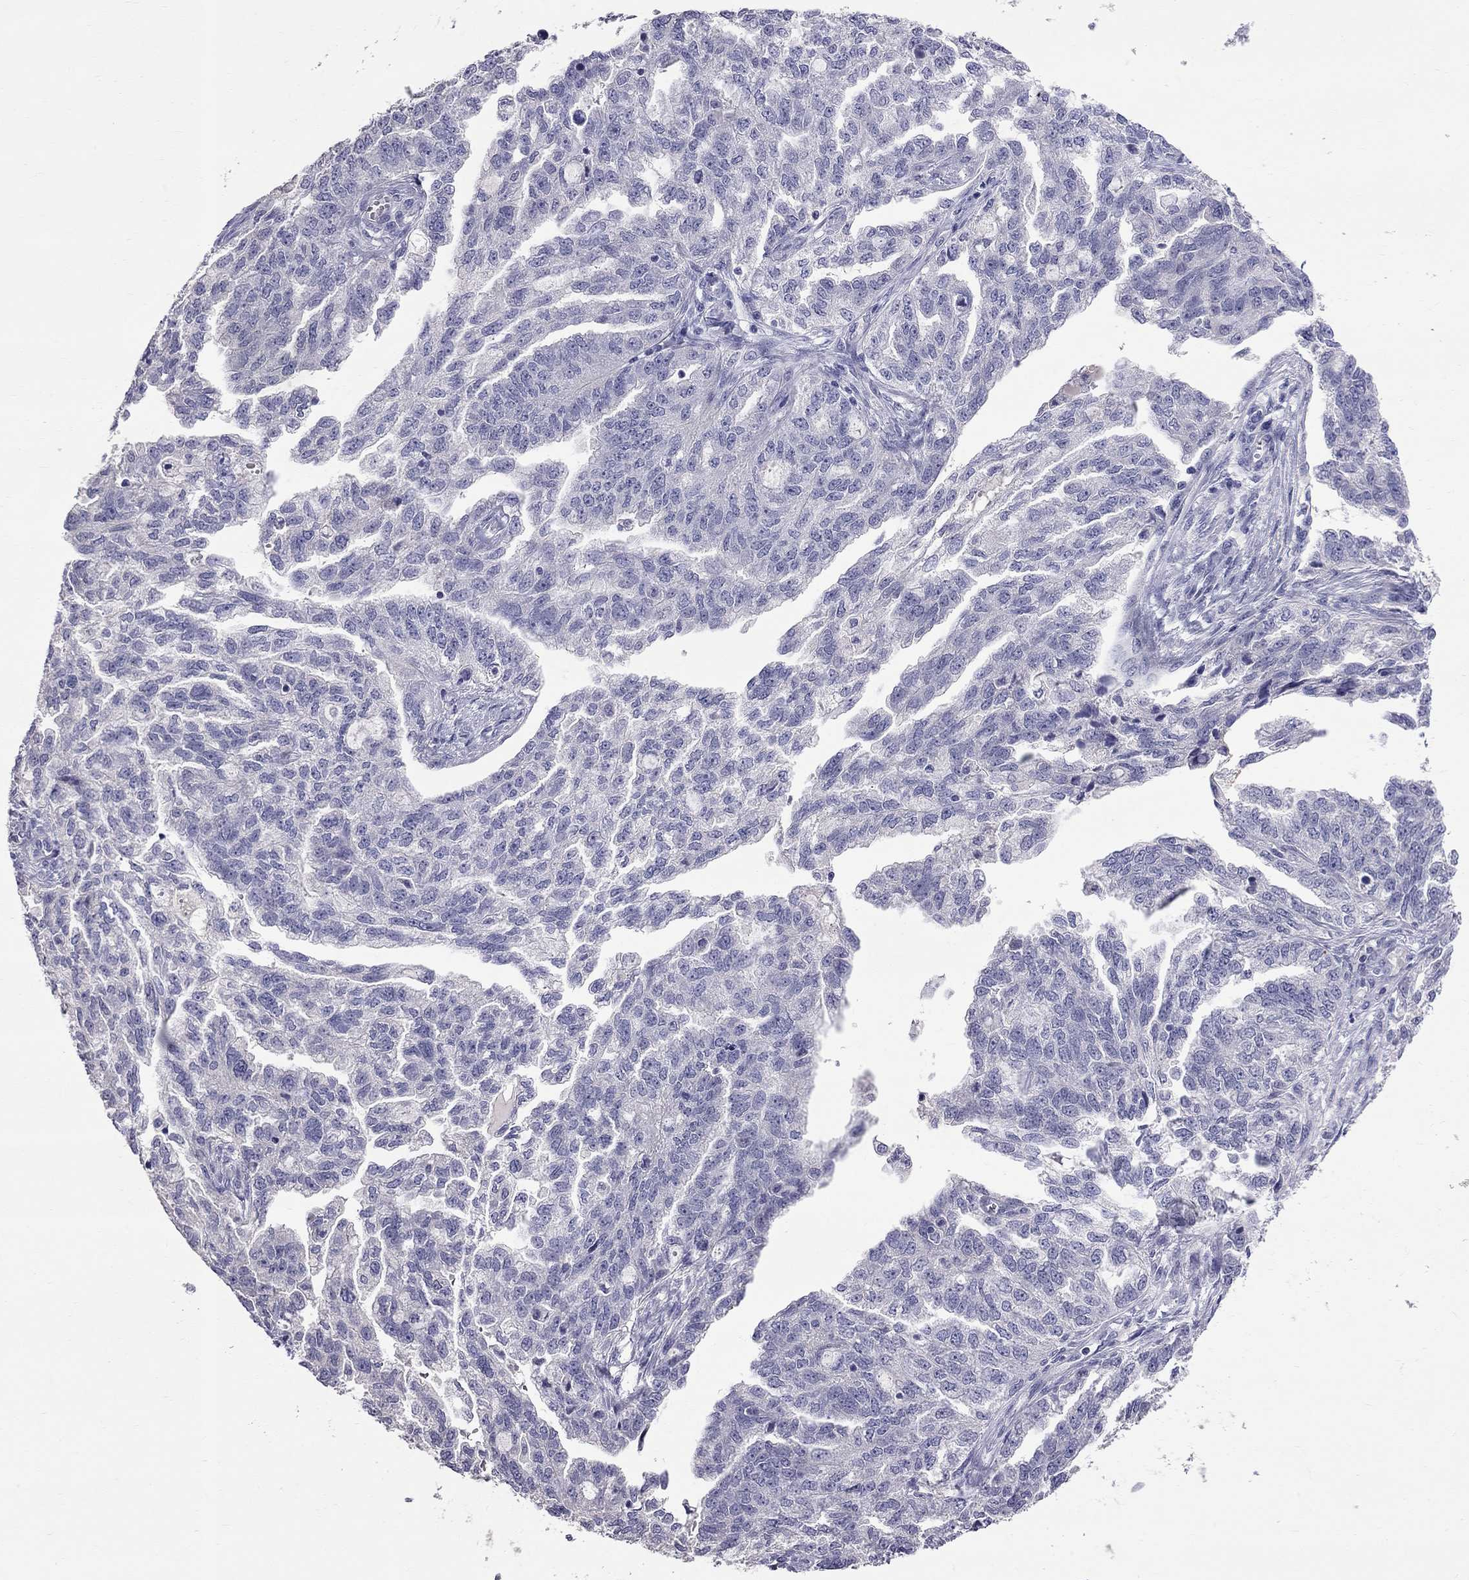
{"staining": {"intensity": "negative", "quantity": "none", "location": "none"}, "tissue": "ovarian cancer", "cell_type": "Tumor cells", "image_type": "cancer", "snomed": [{"axis": "morphology", "description": "Cystadenocarcinoma, serous, NOS"}, {"axis": "topography", "description": "Ovary"}], "caption": "Immunohistochemistry (IHC) image of neoplastic tissue: human ovarian cancer (serous cystadenocarcinoma) stained with DAB (3,3'-diaminobenzidine) displays no significant protein expression in tumor cells.", "gene": "CFAP91", "patient": {"sex": "female", "age": 51}}